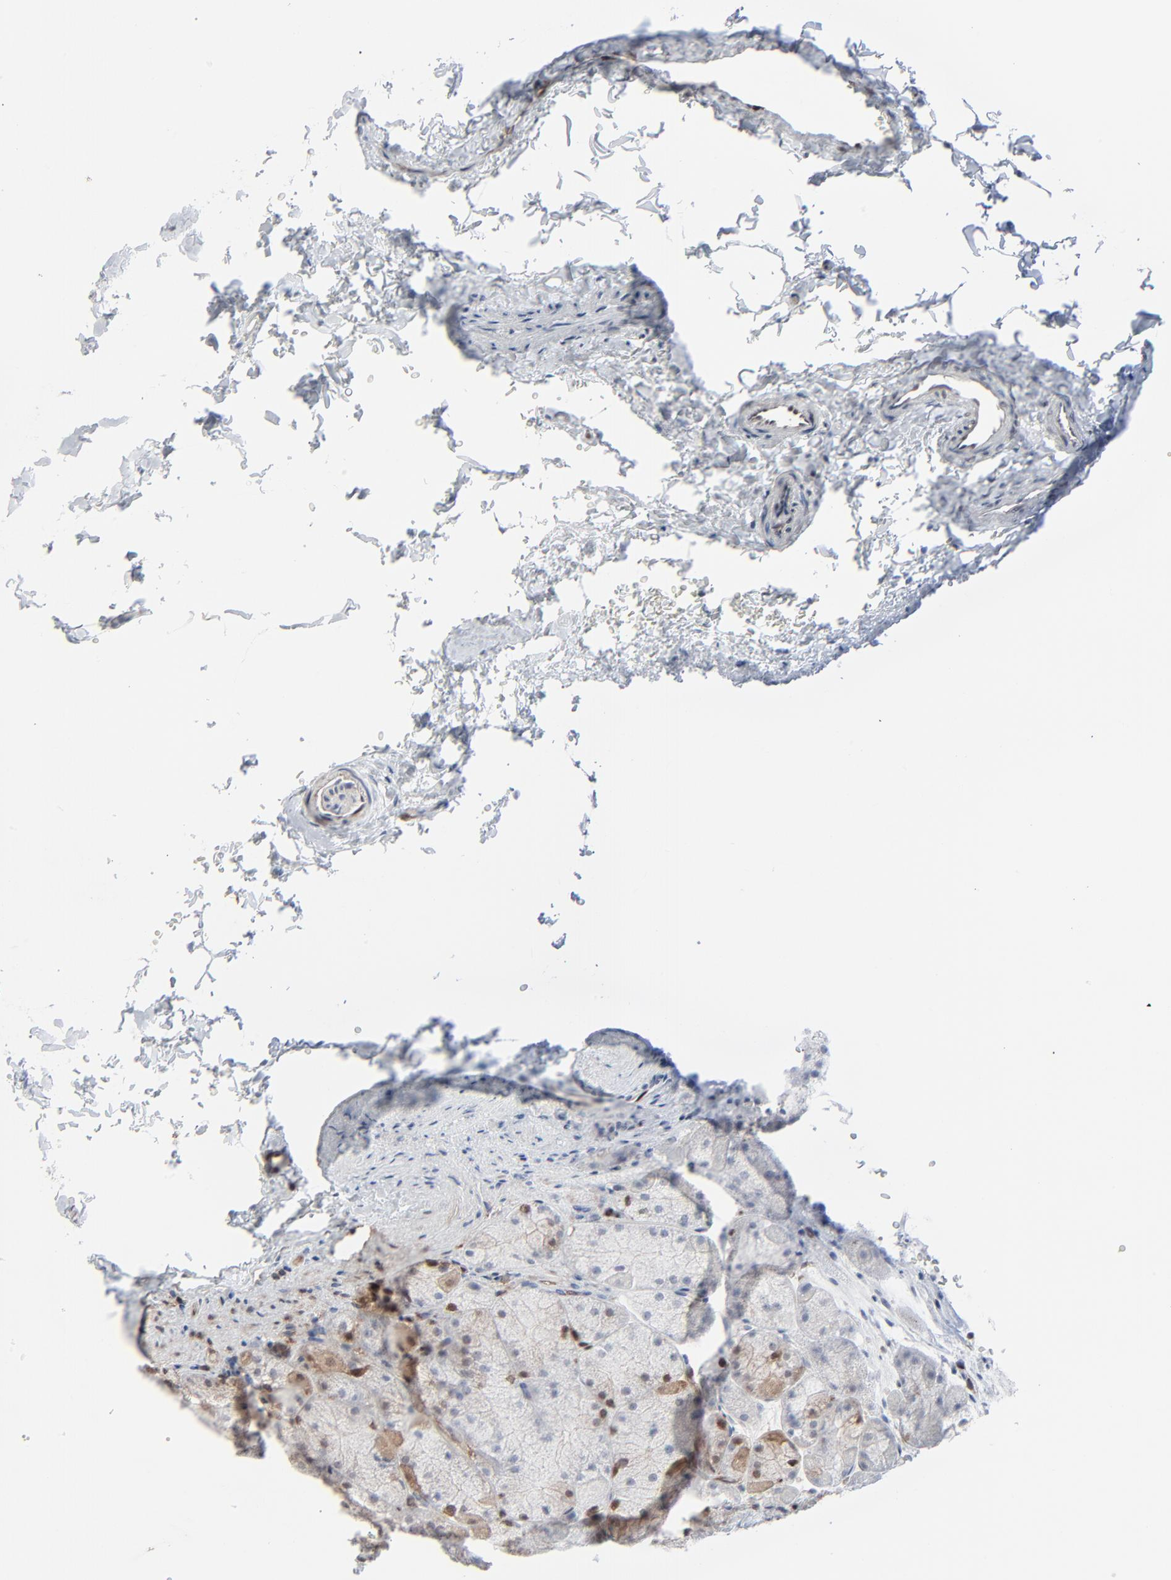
{"staining": {"intensity": "weak", "quantity": "25%-75%", "location": "cytoplasmic/membranous"}, "tissue": "stomach", "cell_type": "Glandular cells", "image_type": "normal", "snomed": [{"axis": "morphology", "description": "Normal tissue, NOS"}, {"axis": "topography", "description": "Stomach, upper"}], "caption": "Normal stomach displays weak cytoplasmic/membranous positivity in about 25%-75% of glandular cells, visualized by immunohistochemistry.", "gene": "AKT1", "patient": {"sex": "female", "age": 56}}